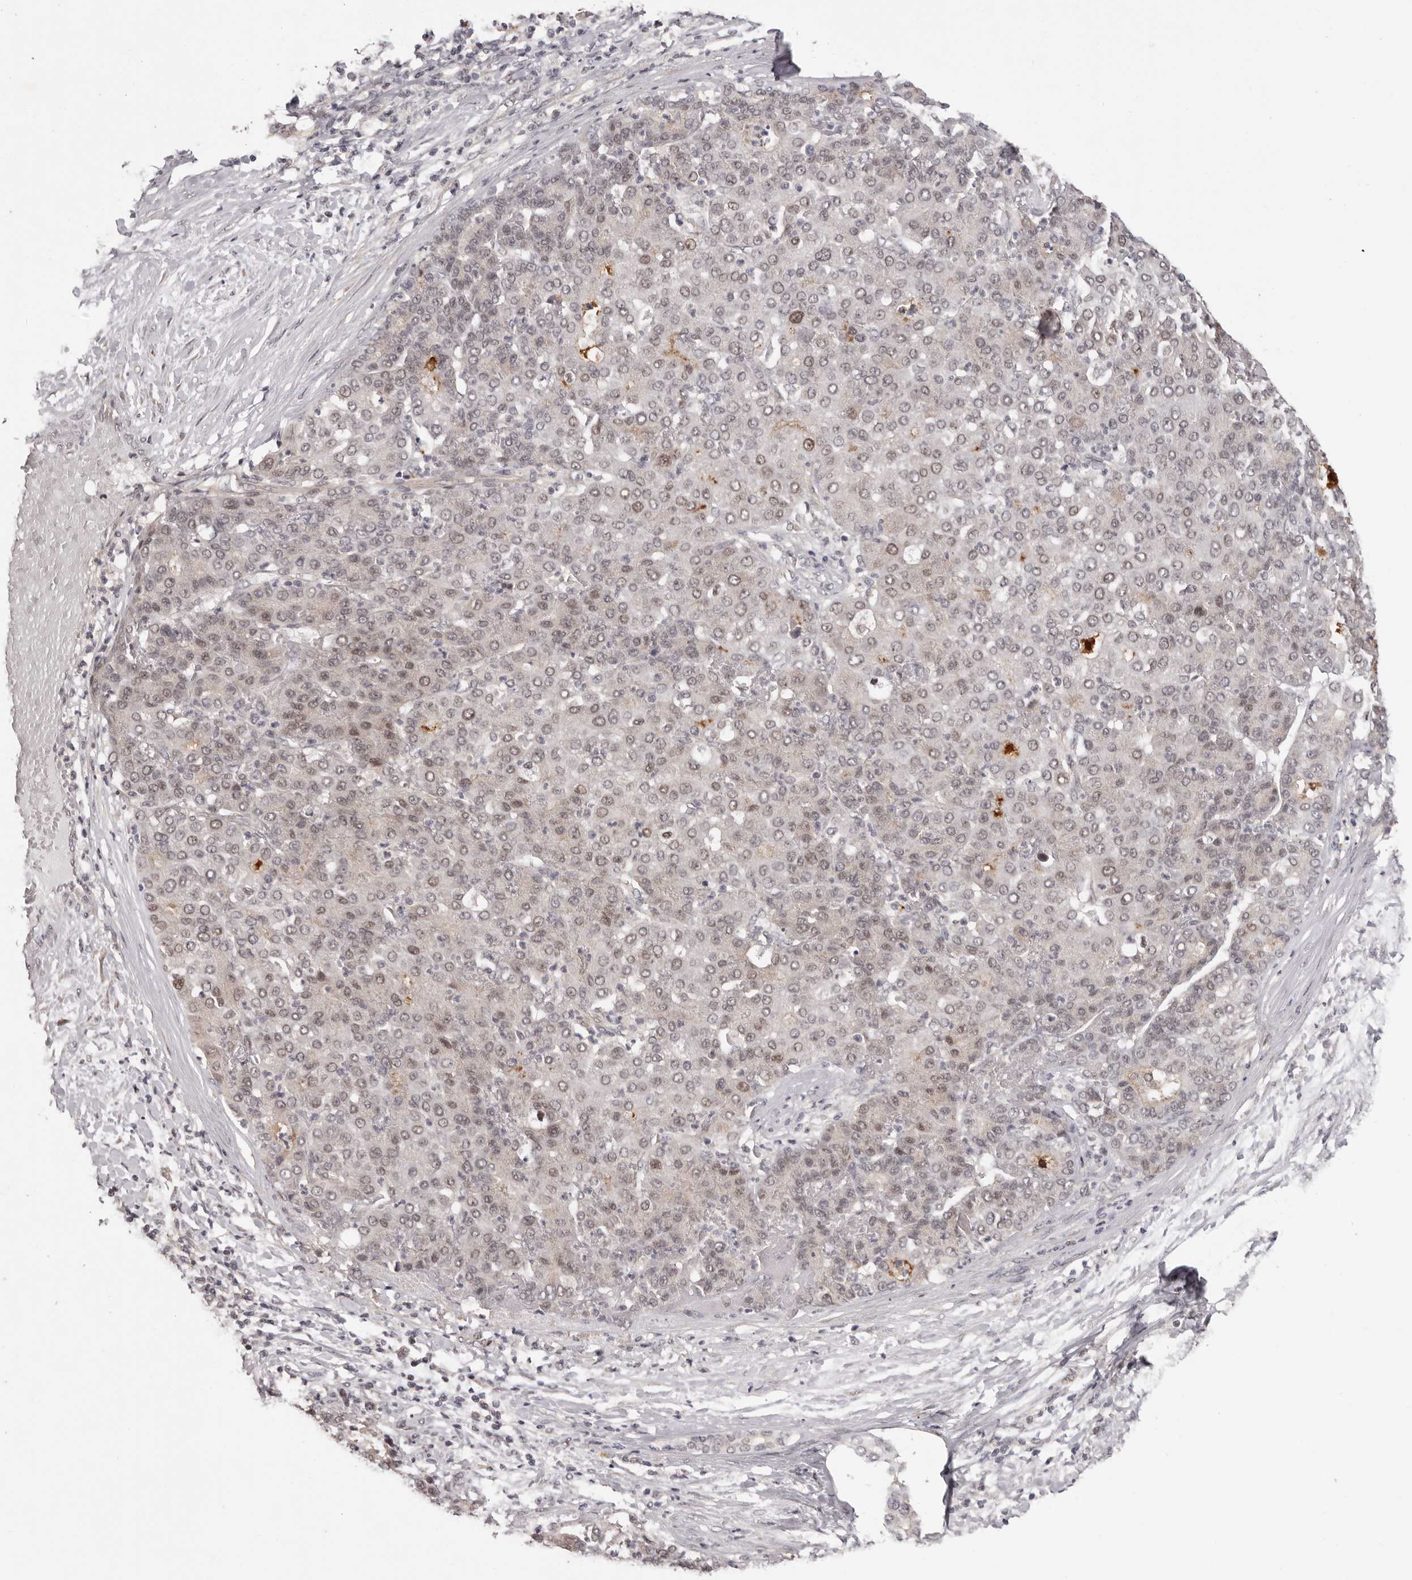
{"staining": {"intensity": "weak", "quantity": "<25%", "location": "cytoplasmic/membranous"}, "tissue": "liver cancer", "cell_type": "Tumor cells", "image_type": "cancer", "snomed": [{"axis": "morphology", "description": "Carcinoma, Hepatocellular, NOS"}, {"axis": "topography", "description": "Liver"}], "caption": "The micrograph shows no staining of tumor cells in hepatocellular carcinoma (liver).", "gene": "TBX5", "patient": {"sex": "male", "age": 65}}